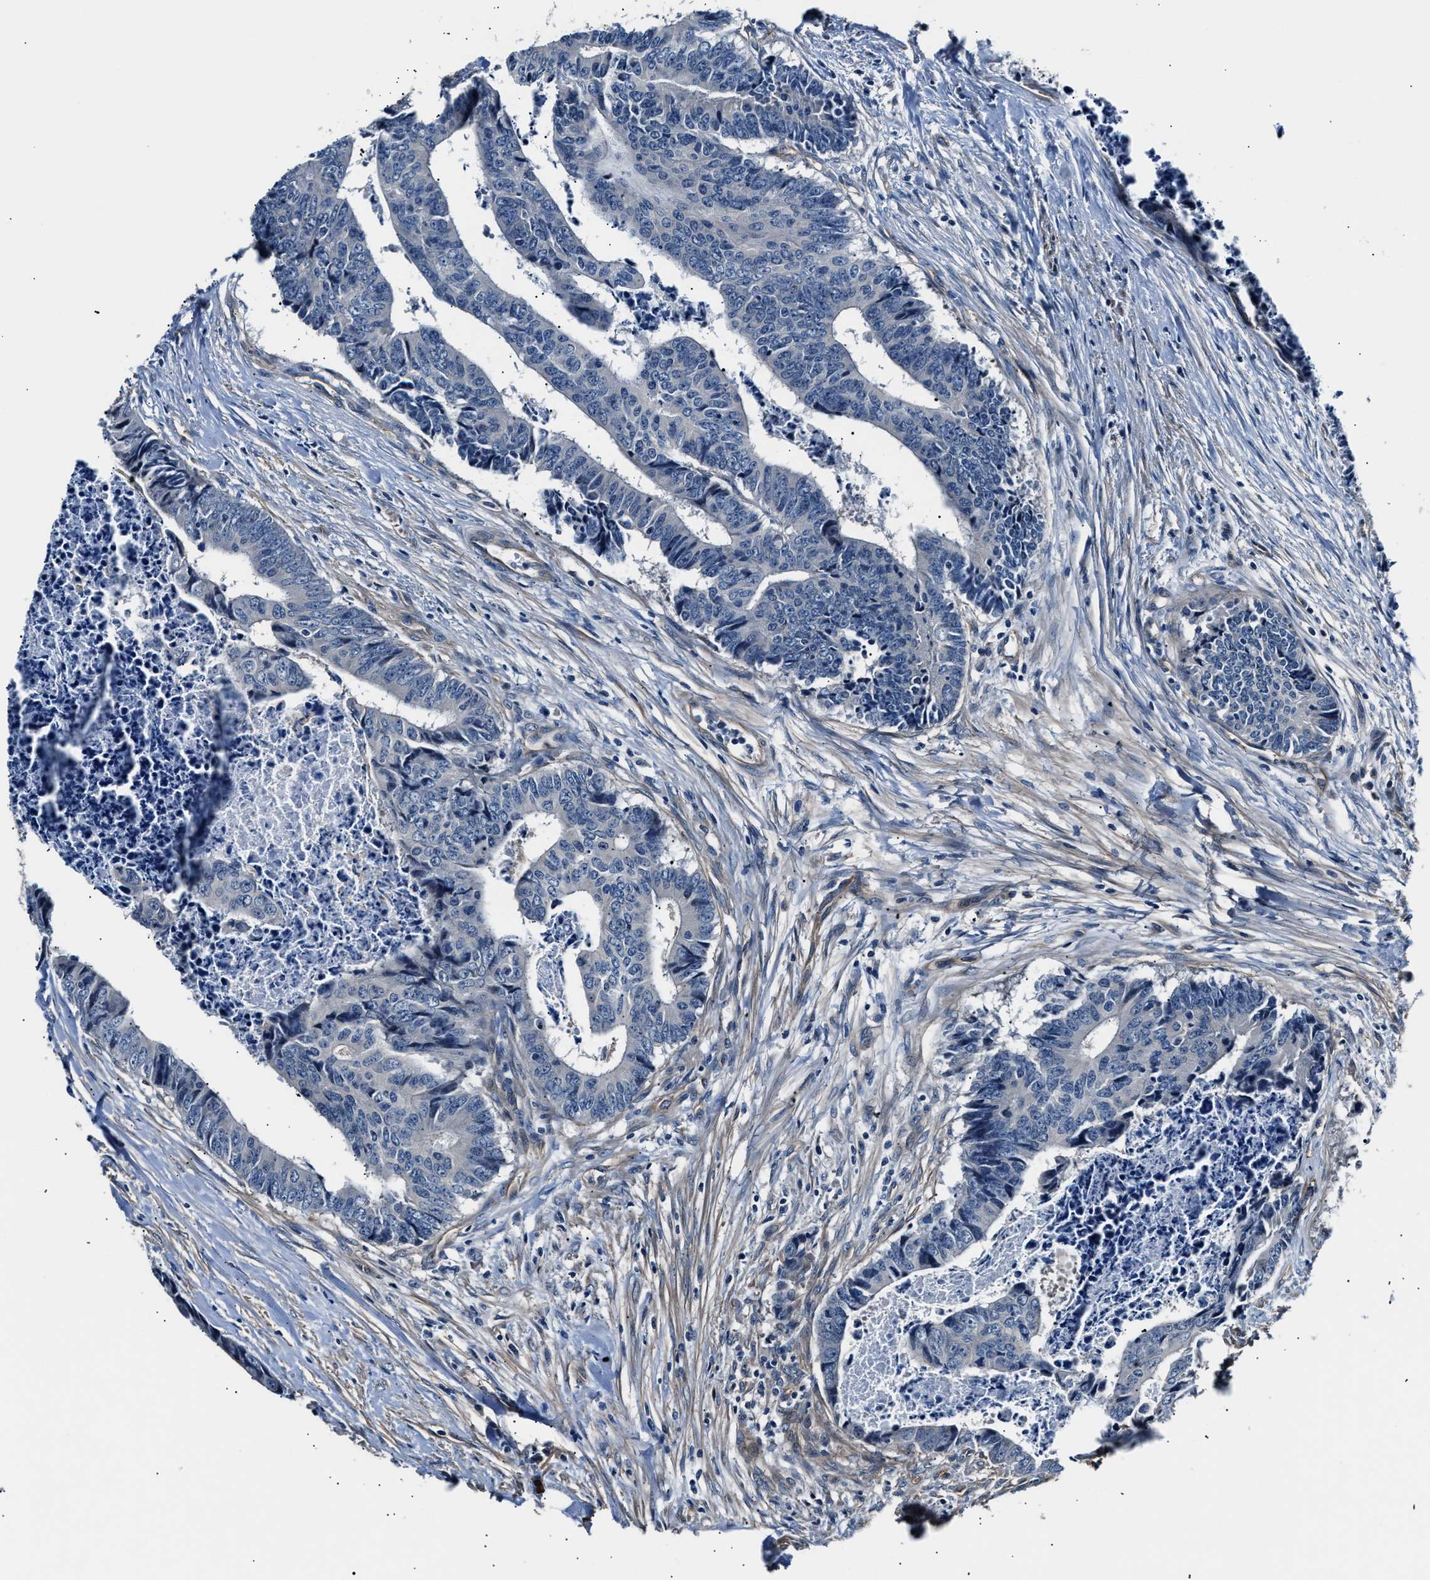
{"staining": {"intensity": "negative", "quantity": "none", "location": "none"}, "tissue": "colorectal cancer", "cell_type": "Tumor cells", "image_type": "cancer", "snomed": [{"axis": "morphology", "description": "Adenocarcinoma, NOS"}, {"axis": "topography", "description": "Rectum"}], "caption": "A histopathology image of colorectal cancer stained for a protein displays no brown staining in tumor cells.", "gene": "MPDZ", "patient": {"sex": "male", "age": 84}}